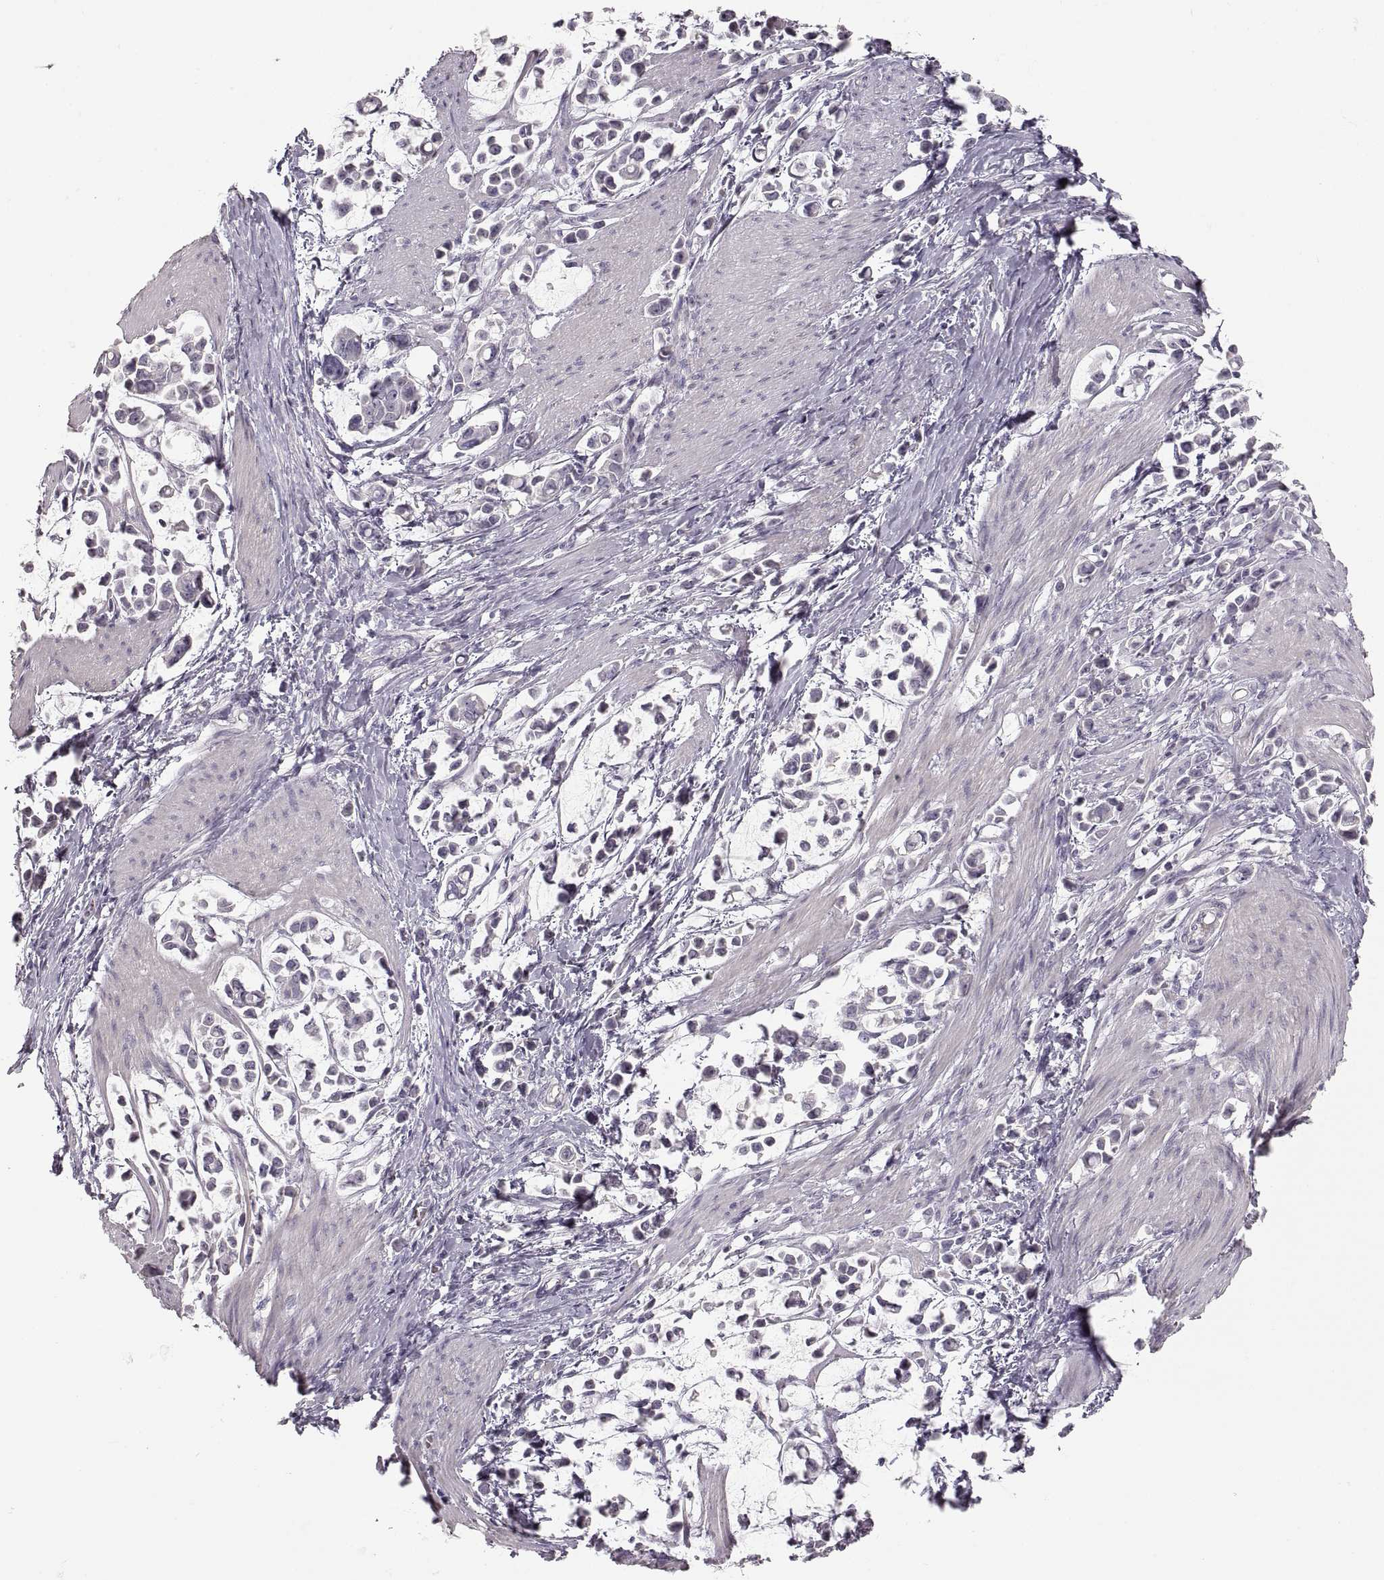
{"staining": {"intensity": "negative", "quantity": "none", "location": "none"}, "tissue": "stomach cancer", "cell_type": "Tumor cells", "image_type": "cancer", "snomed": [{"axis": "morphology", "description": "Adenocarcinoma, NOS"}, {"axis": "topography", "description": "Stomach"}], "caption": "Image shows no protein positivity in tumor cells of stomach adenocarcinoma tissue.", "gene": "PCSK2", "patient": {"sex": "male", "age": 82}}